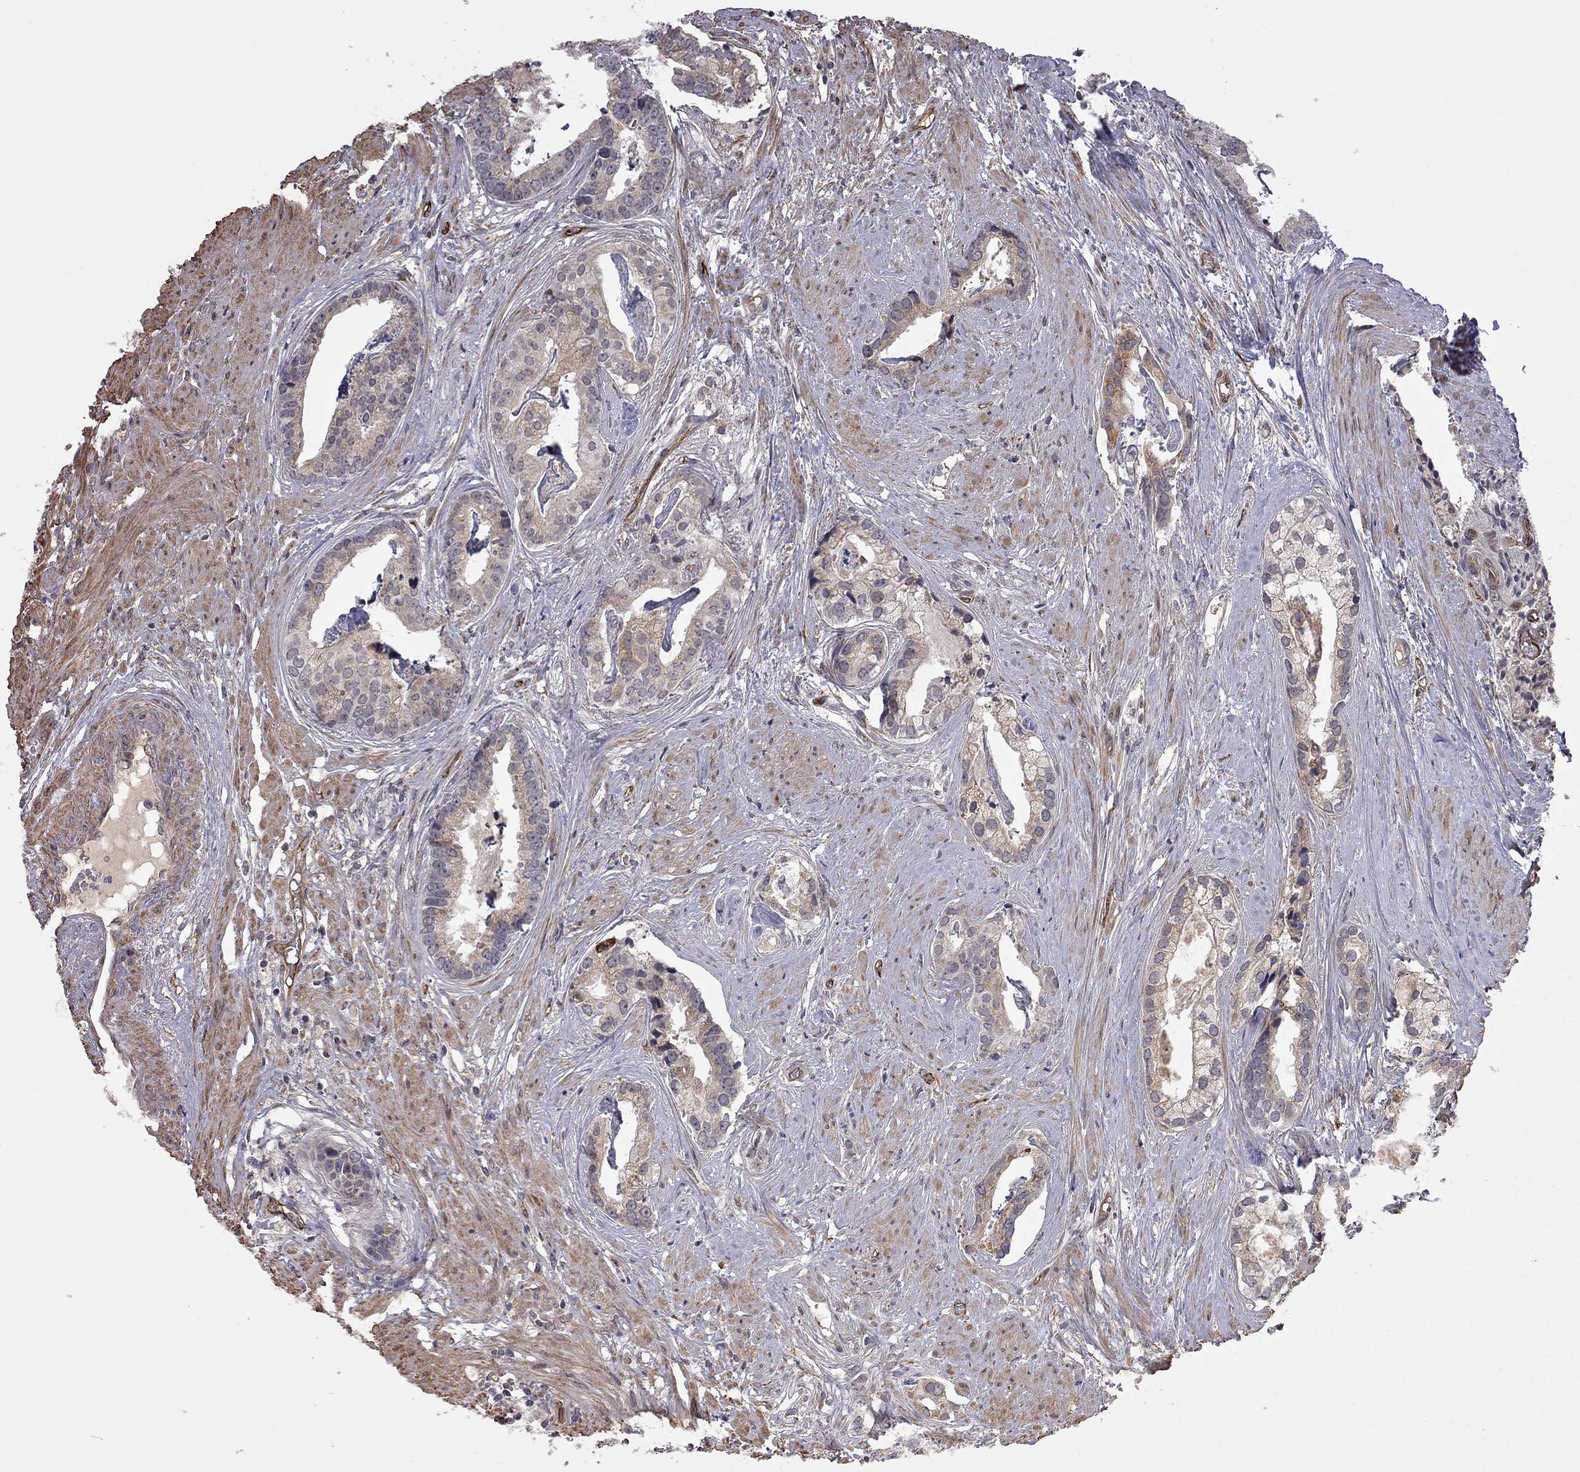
{"staining": {"intensity": "weak", "quantity": "<25%", "location": "cytoplasmic/membranous"}, "tissue": "prostate cancer", "cell_type": "Tumor cells", "image_type": "cancer", "snomed": [{"axis": "morphology", "description": "Adenocarcinoma, NOS"}, {"axis": "topography", "description": "Prostate and seminal vesicle, NOS"}, {"axis": "topography", "description": "Prostate"}], "caption": "DAB (3,3'-diaminobenzidine) immunohistochemical staining of prostate cancer (adenocarcinoma) demonstrates no significant positivity in tumor cells.", "gene": "EXOC3L2", "patient": {"sex": "male", "age": 44}}